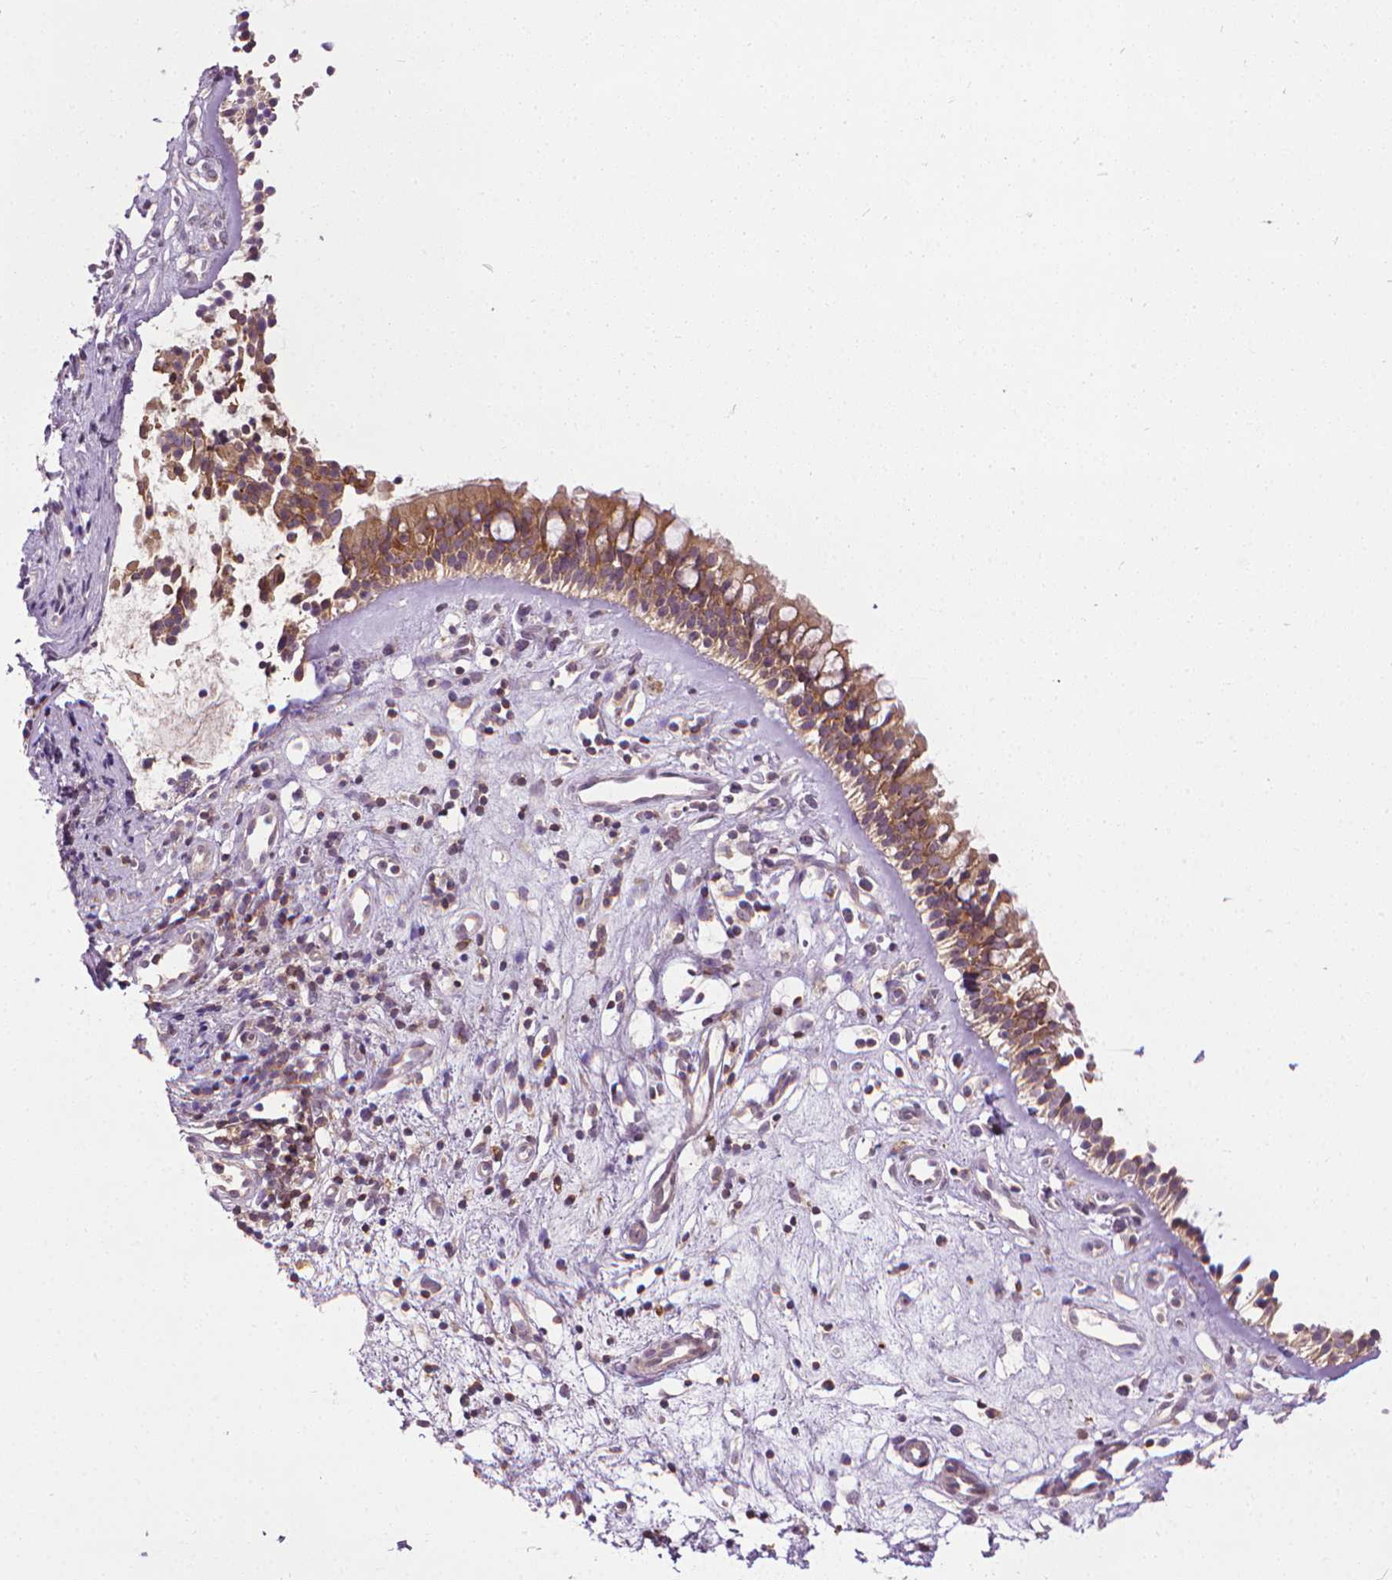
{"staining": {"intensity": "moderate", "quantity": ">75%", "location": "cytoplasmic/membranous"}, "tissue": "nasopharynx", "cell_type": "Respiratory epithelial cells", "image_type": "normal", "snomed": [{"axis": "morphology", "description": "Normal tissue, NOS"}, {"axis": "topography", "description": "Nasopharynx"}], "caption": "This micrograph exhibits IHC staining of benign human nasopharynx, with medium moderate cytoplasmic/membranous expression in approximately >75% of respiratory epithelial cells.", "gene": "PRAG1", "patient": {"sex": "female", "age": 52}}